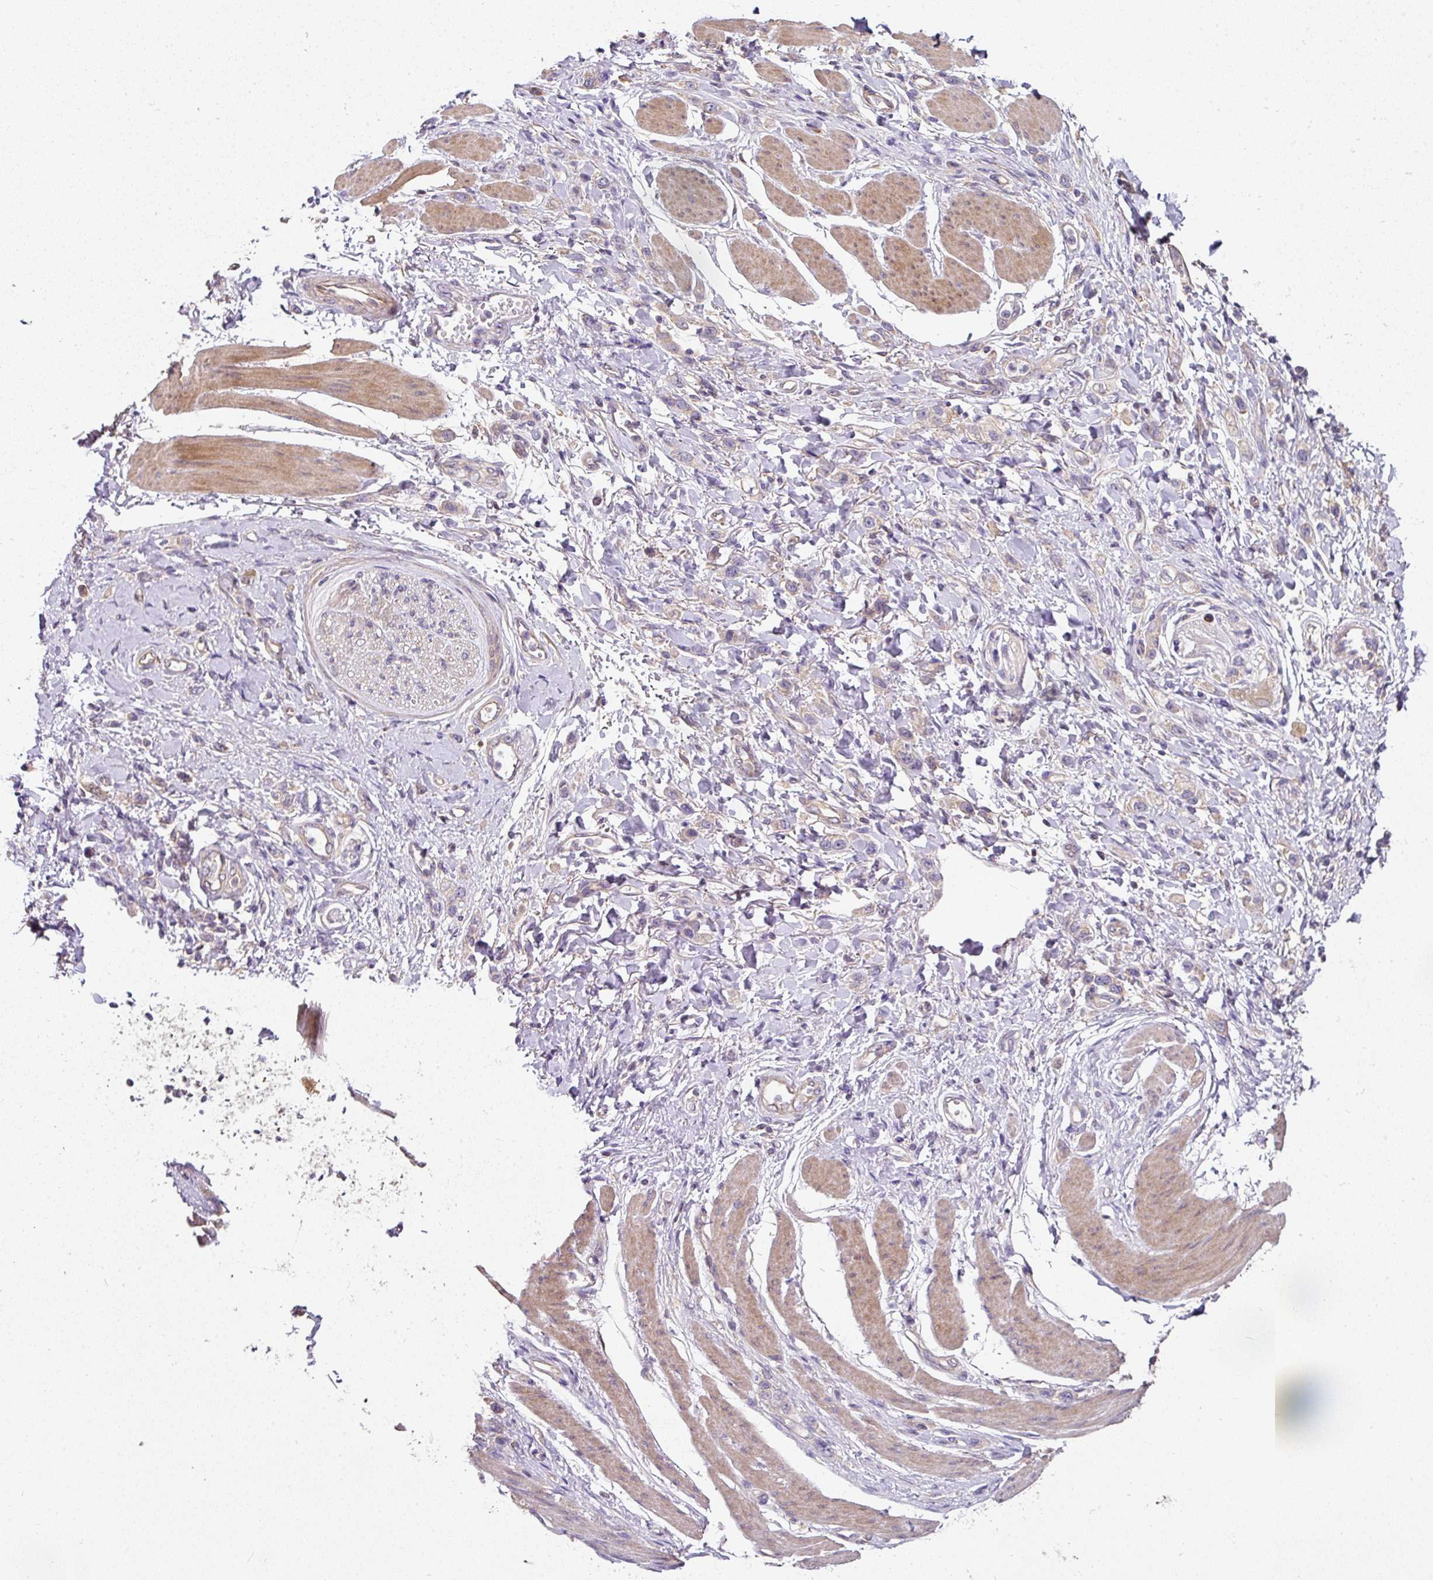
{"staining": {"intensity": "negative", "quantity": "none", "location": "none"}, "tissue": "stomach cancer", "cell_type": "Tumor cells", "image_type": "cancer", "snomed": [{"axis": "morphology", "description": "Adenocarcinoma, NOS"}, {"axis": "topography", "description": "Stomach"}], "caption": "Immunohistochemistry (IHC) image of neoplastic tissue: stomach cancer stained with DAB shows no significant protein staining in tumor cells.", "gene": "C4orf48", "patient": {"sex": "female", "age": 65}}